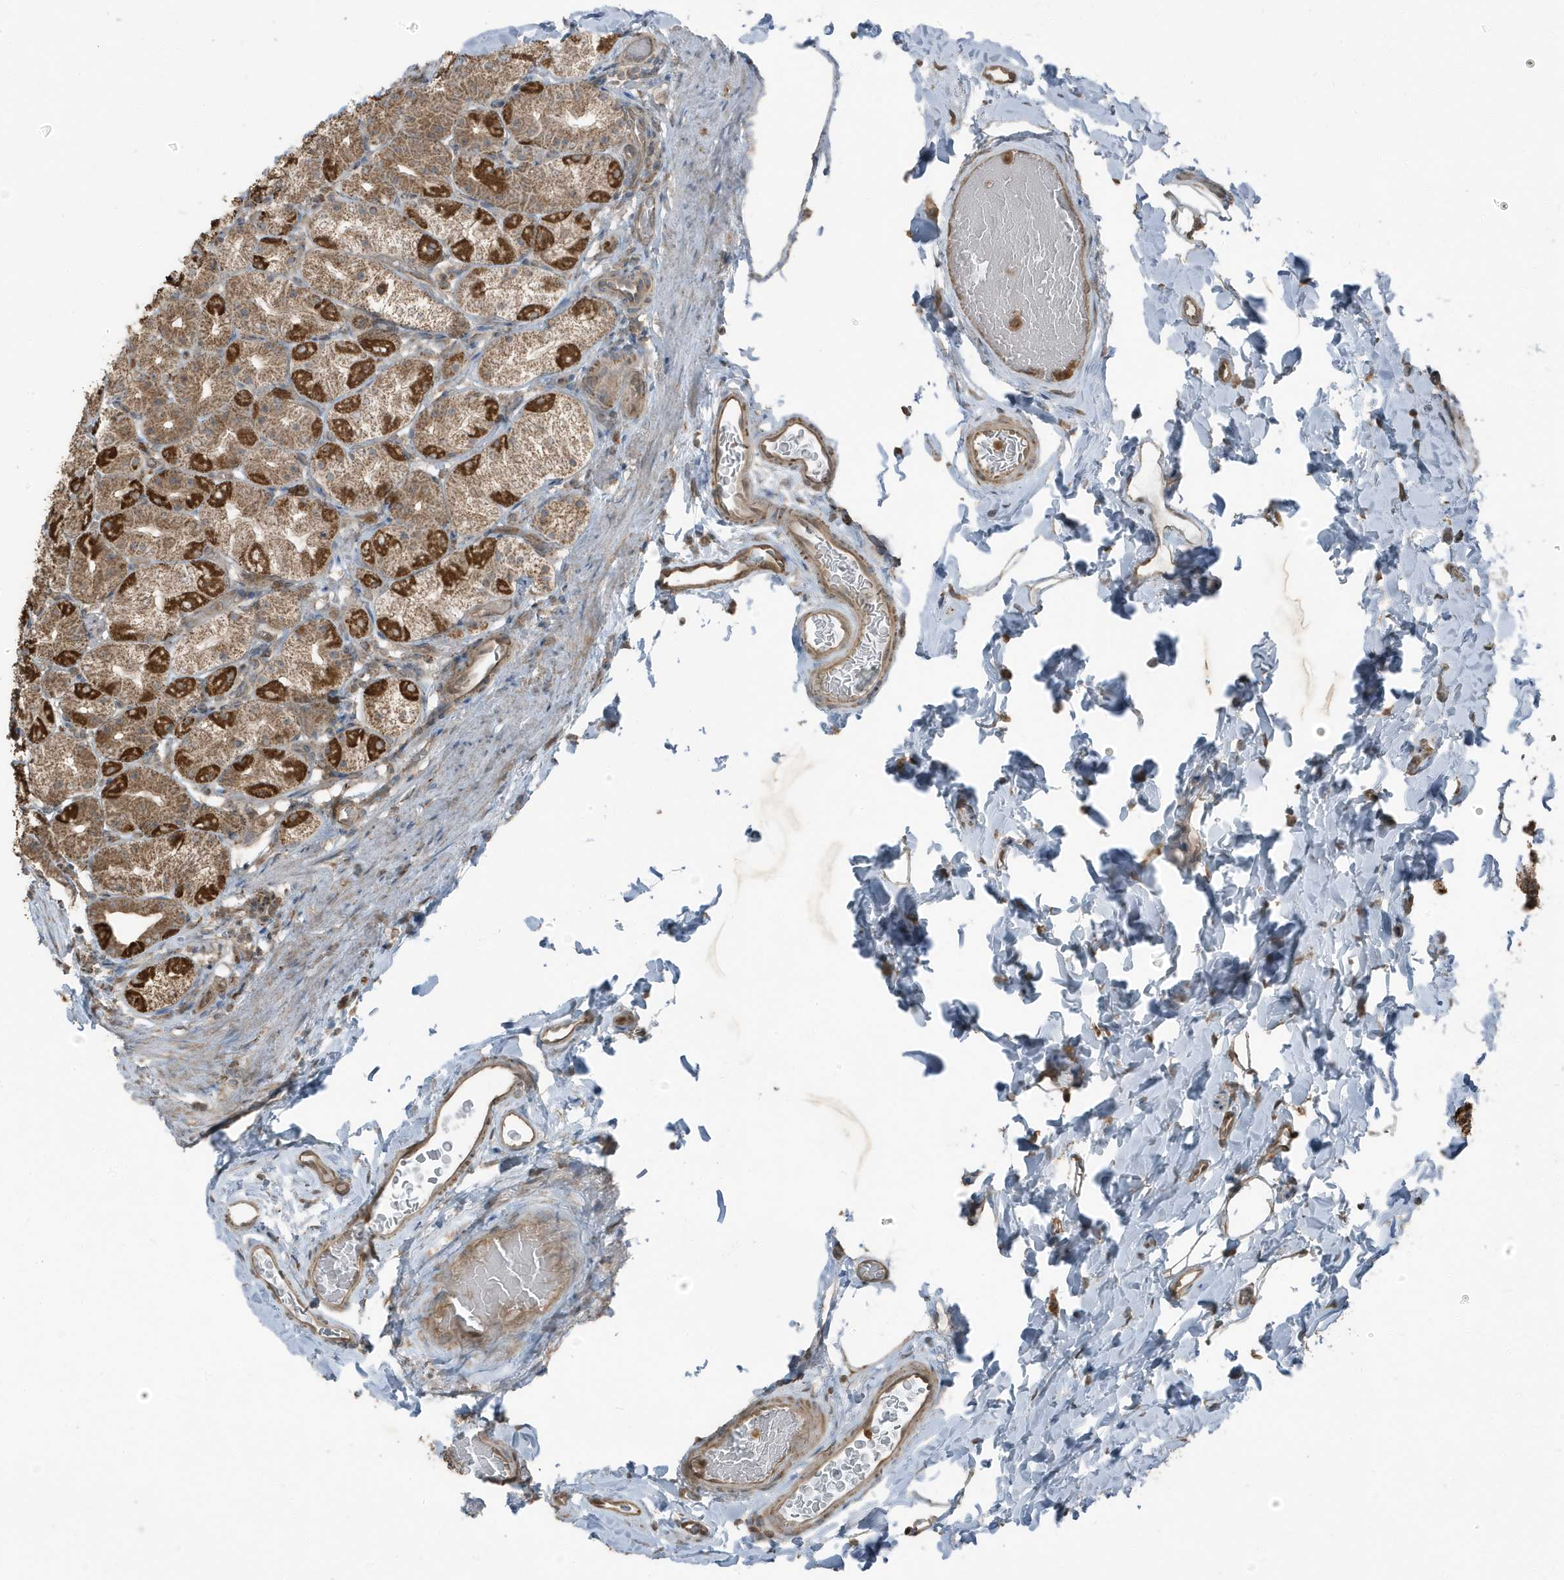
{"staining": {"intensity": "strong", "quantity": ">75%", "location": "cytoplasmic/membranous"}, "tissue": "stomach", "cell_type": "Glandular cells", "image_type": "normal", "snomed": [{"axis": "morphology", "description": "Normal tissue, NOS"}, {"axis": "topography", "description": "Stomach, upper"}], "caption": "Protein expression analysis of normal human stomach reveals strong cytoplasmic/membranous positivity in approximately >75% of glandular cells.", "gene": "AZI2", "patient": {"sex": "male", "age": 68}}